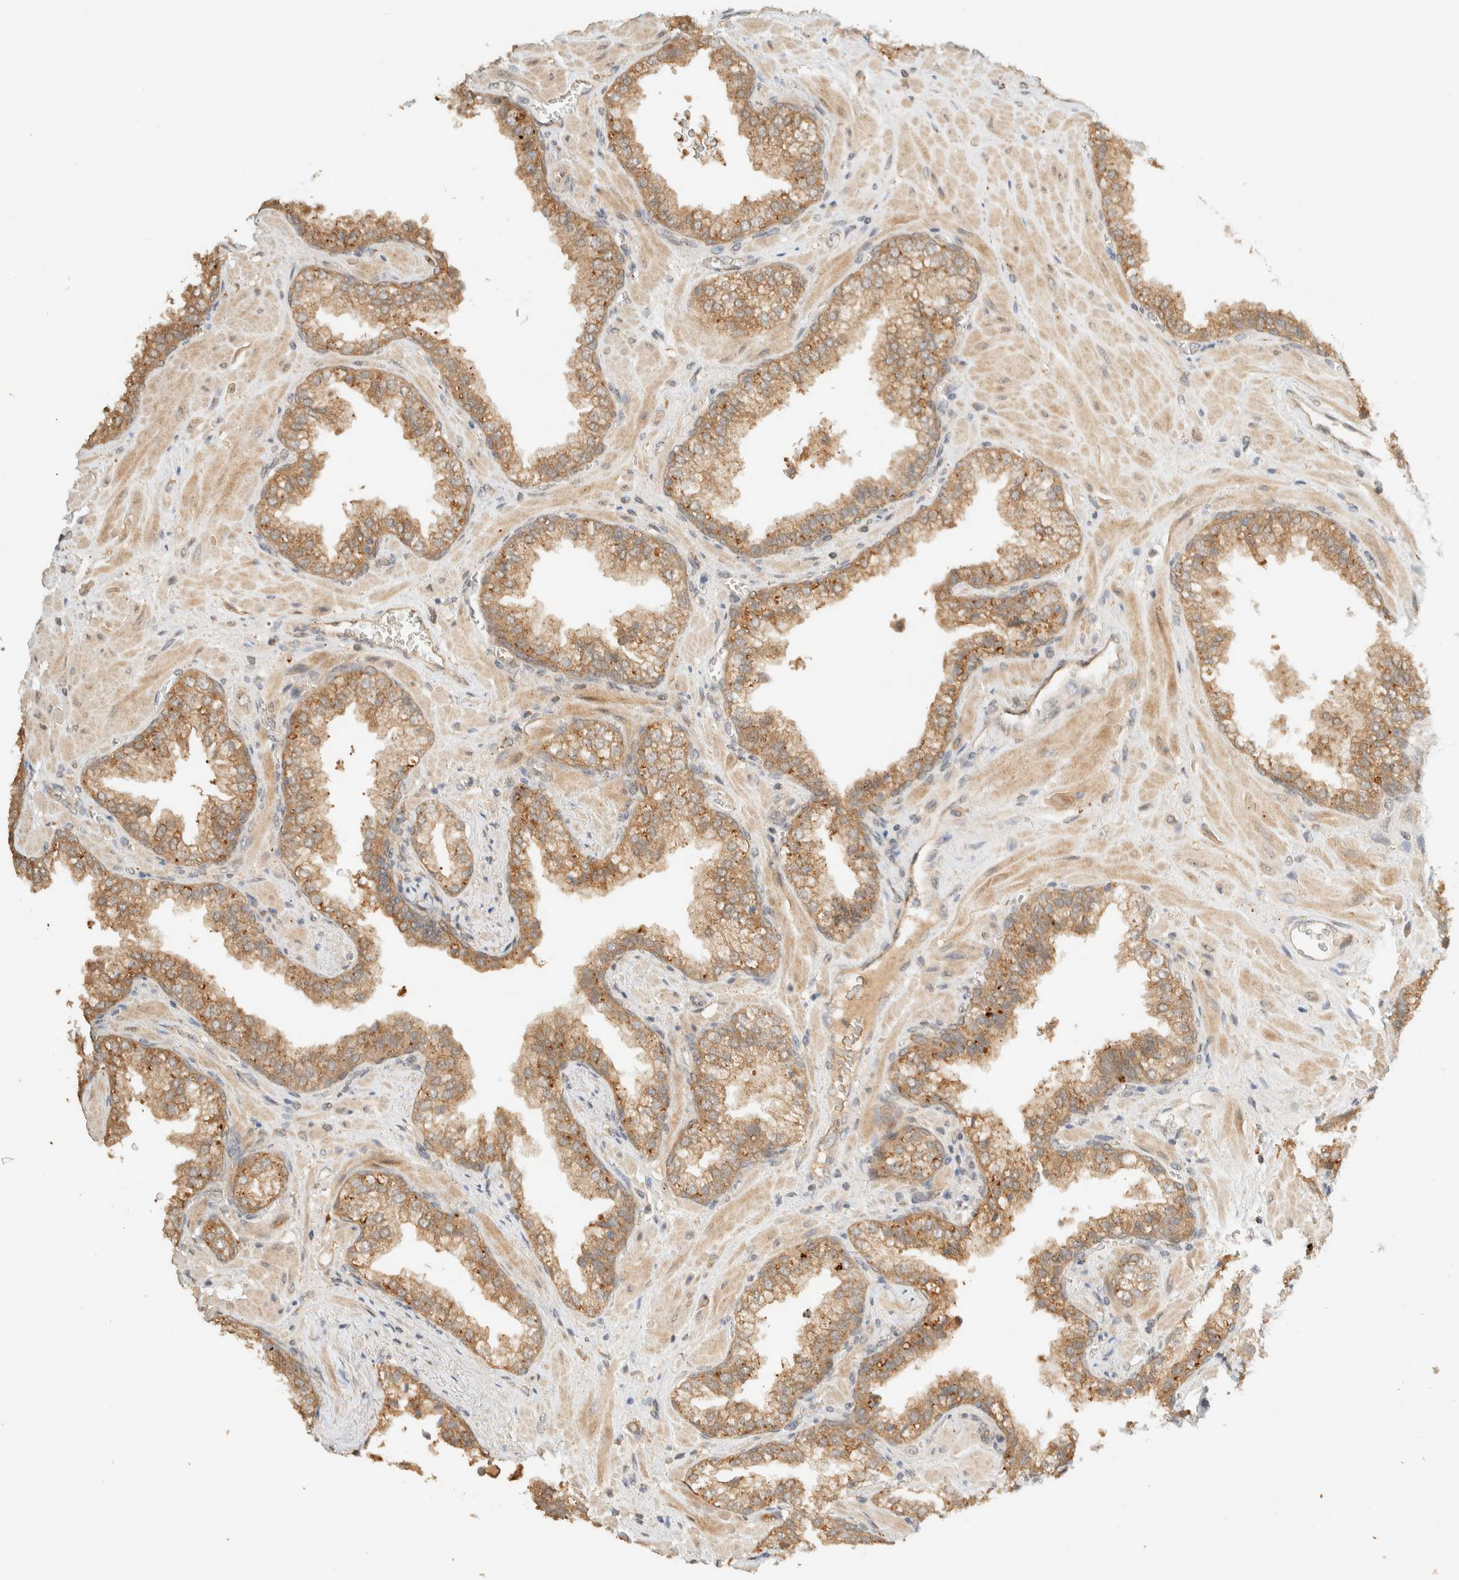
{"staining": {"intensity": "moderate", "quantity": ">75%", "location": "cytoplasmic/membranous"}, "tissue": "prostate cancer", "cell_type": "Tumor cells", "image_type": "cancer", "snomed": [{"axis": "morphology", "description": "Adenocarcinoma, Low grade"}, {"axis": "topography", "description": "Prostate"}], "caption": "IHC (DAB) staining of human prostate cancer exhibits moderate cytoplasmic/membranous protein expression in approximately >75% of tumor cells.", "gene": "ZBTB34", "patient": {"sex": "male", "age": 71}}